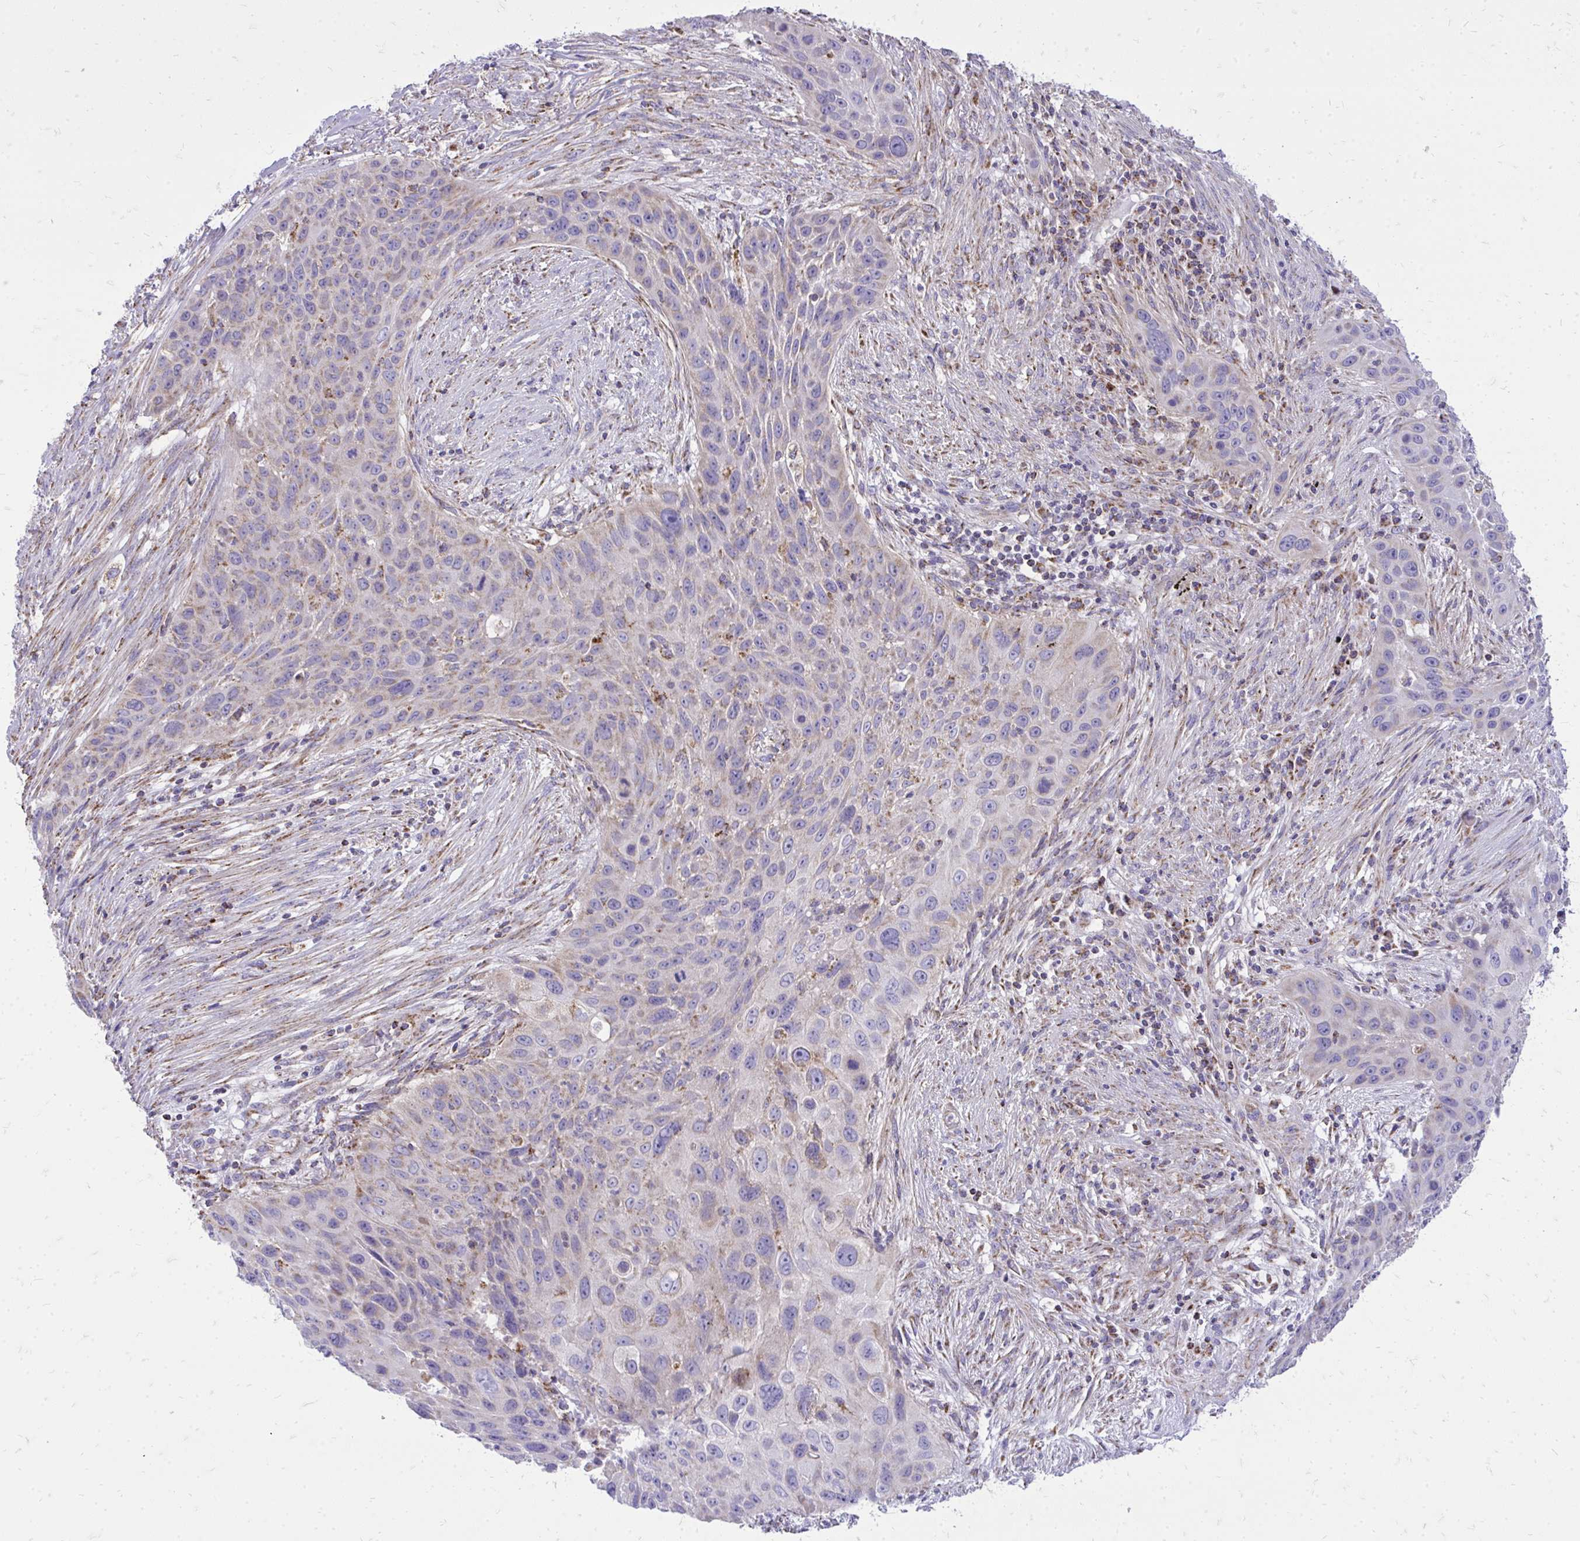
{"staining": {"intensity": "weak", "quantity": "25%-75%", "location": "cytoplasmic/membranous"}, "tissue": "lung cancer", "cell_type": "Tumor cells", "image_type": "cancer", "snomed": [{"axis": "morphology", "description": "Squamous cell carcinoma, NOS"}, {"axis": "topography", "description": "Lung"}], "caption": "Lung cancer (squamous cell carcinoma) tissue demonstrates weak cytoplasmic/membranous positivity in about 25%-75% of tumor cells", "gene": "SPTBN2", "patient": {"sex": "male", "age": 63}}